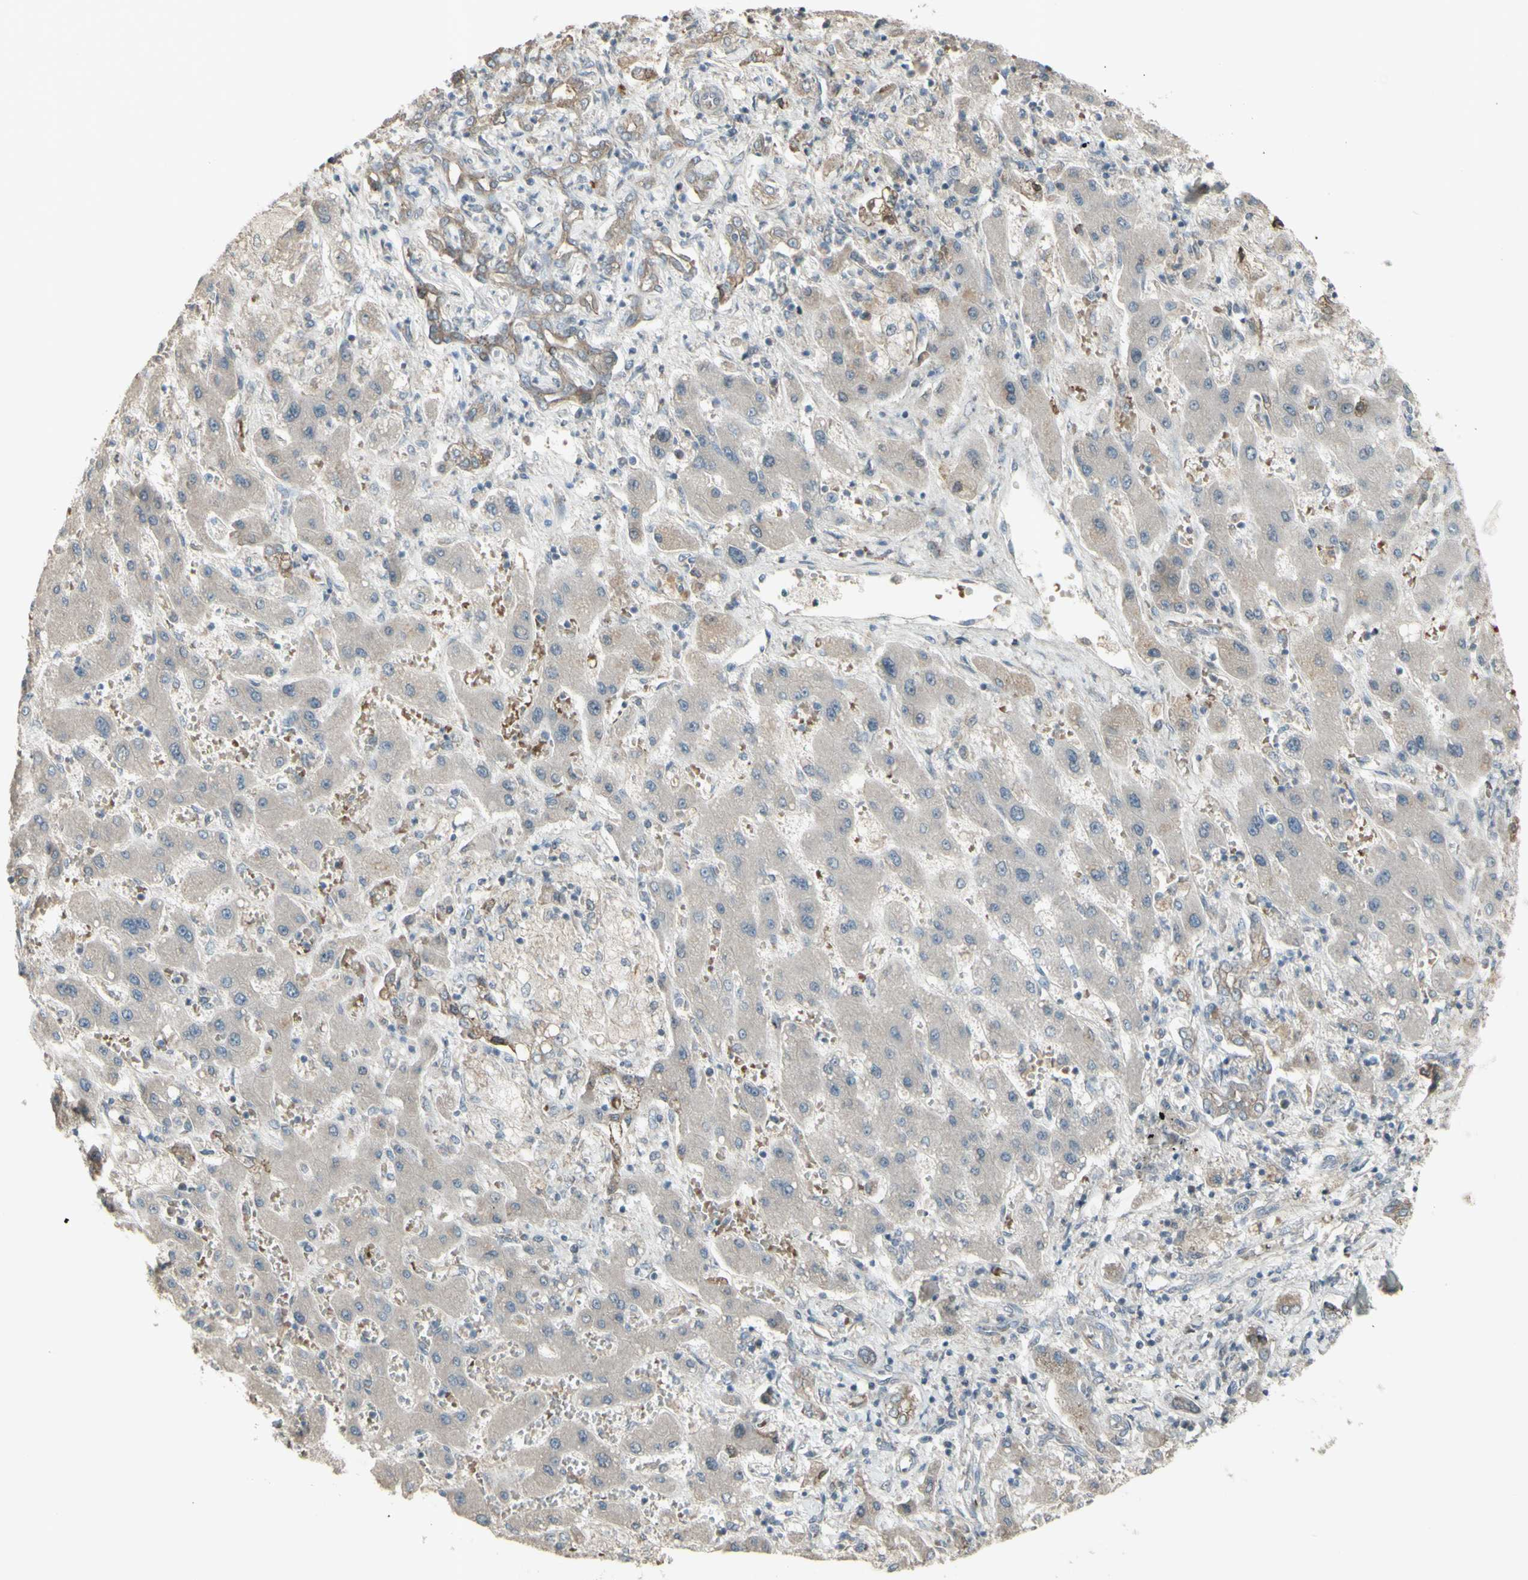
{"staining": {"intensity": "moderate", "quantity": ">75%", "location": "cytoplasmic/membranous"}, "tissue": "liver cancer", "cell_type": "Tumor cells", "image_type": "cancer", "snomed": [{"axis": "morphology", "description": "Cholangiocarcinoma"}, {"axis": "topography", "description": "Liver"}], "caption": "Immunohistochemical staining of human liver cancer displays medium levels of moderate cytoplasmic/membranous protein expression in about >75% of tumor cells.", "gene": "GRAMD1B", "patient": {"sex": "male", "age": 50}}